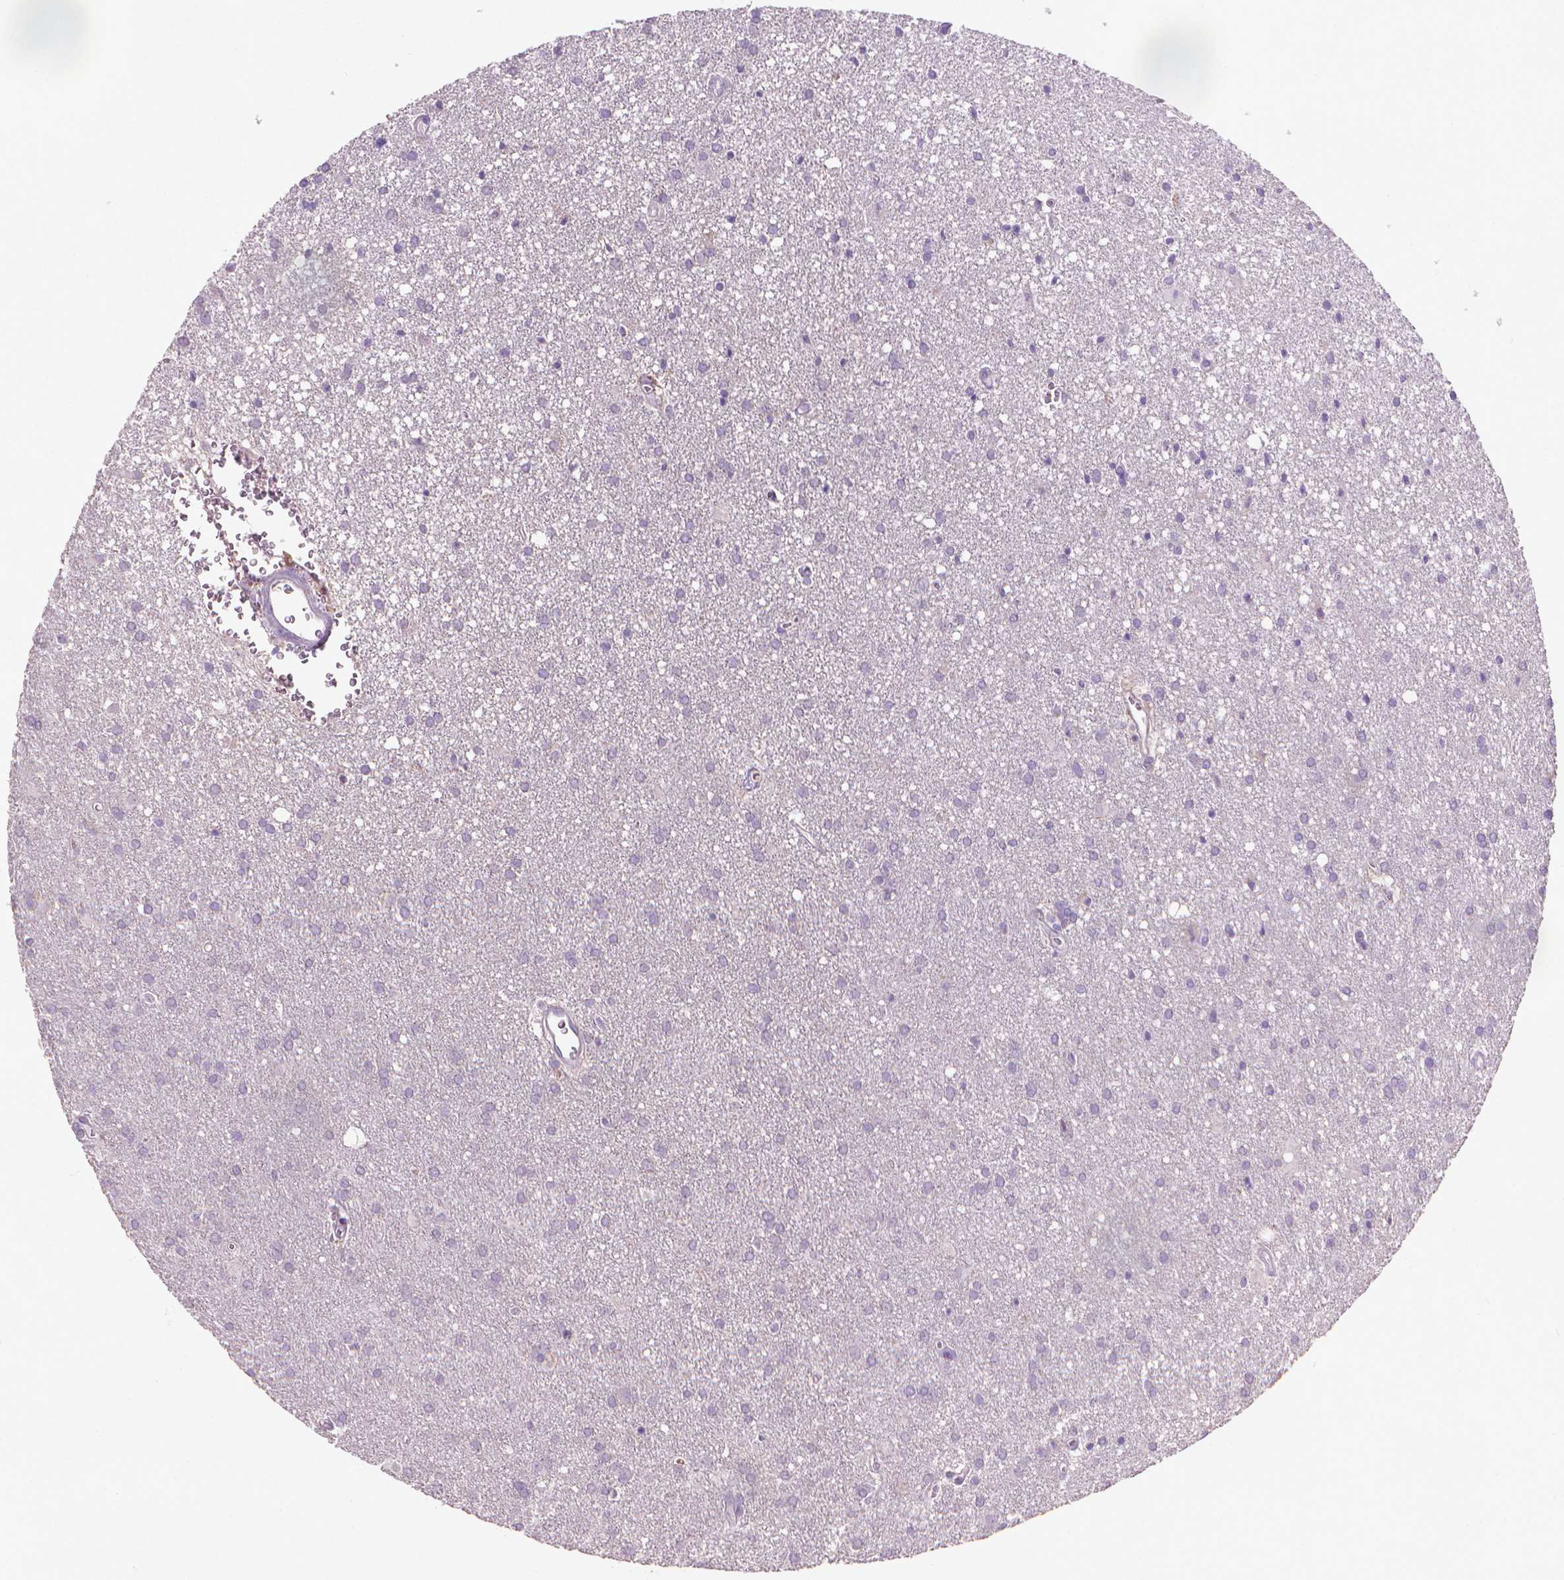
{"staining": {"intensity": "negative", "quantity": "none", "location": "none"}, "tissue": "glioma", "cell_type": "Tumor cells", "image_type": "cancer", "snomed": [{"axis": "morphology", "description": "Glioma, malignant, Low grade"}, {"axis": "topography", "description": "Brain"}], "caption": "Immunohistochemical staining of human glioma exhibits no significant positivity in tumor cells. (DAB (3,3'-diaminobenzidine) IHC visualized using brightfield microscopy, high magnification).", "gene": "MUC1", "patient": {"sex": "male", "age": 58}}